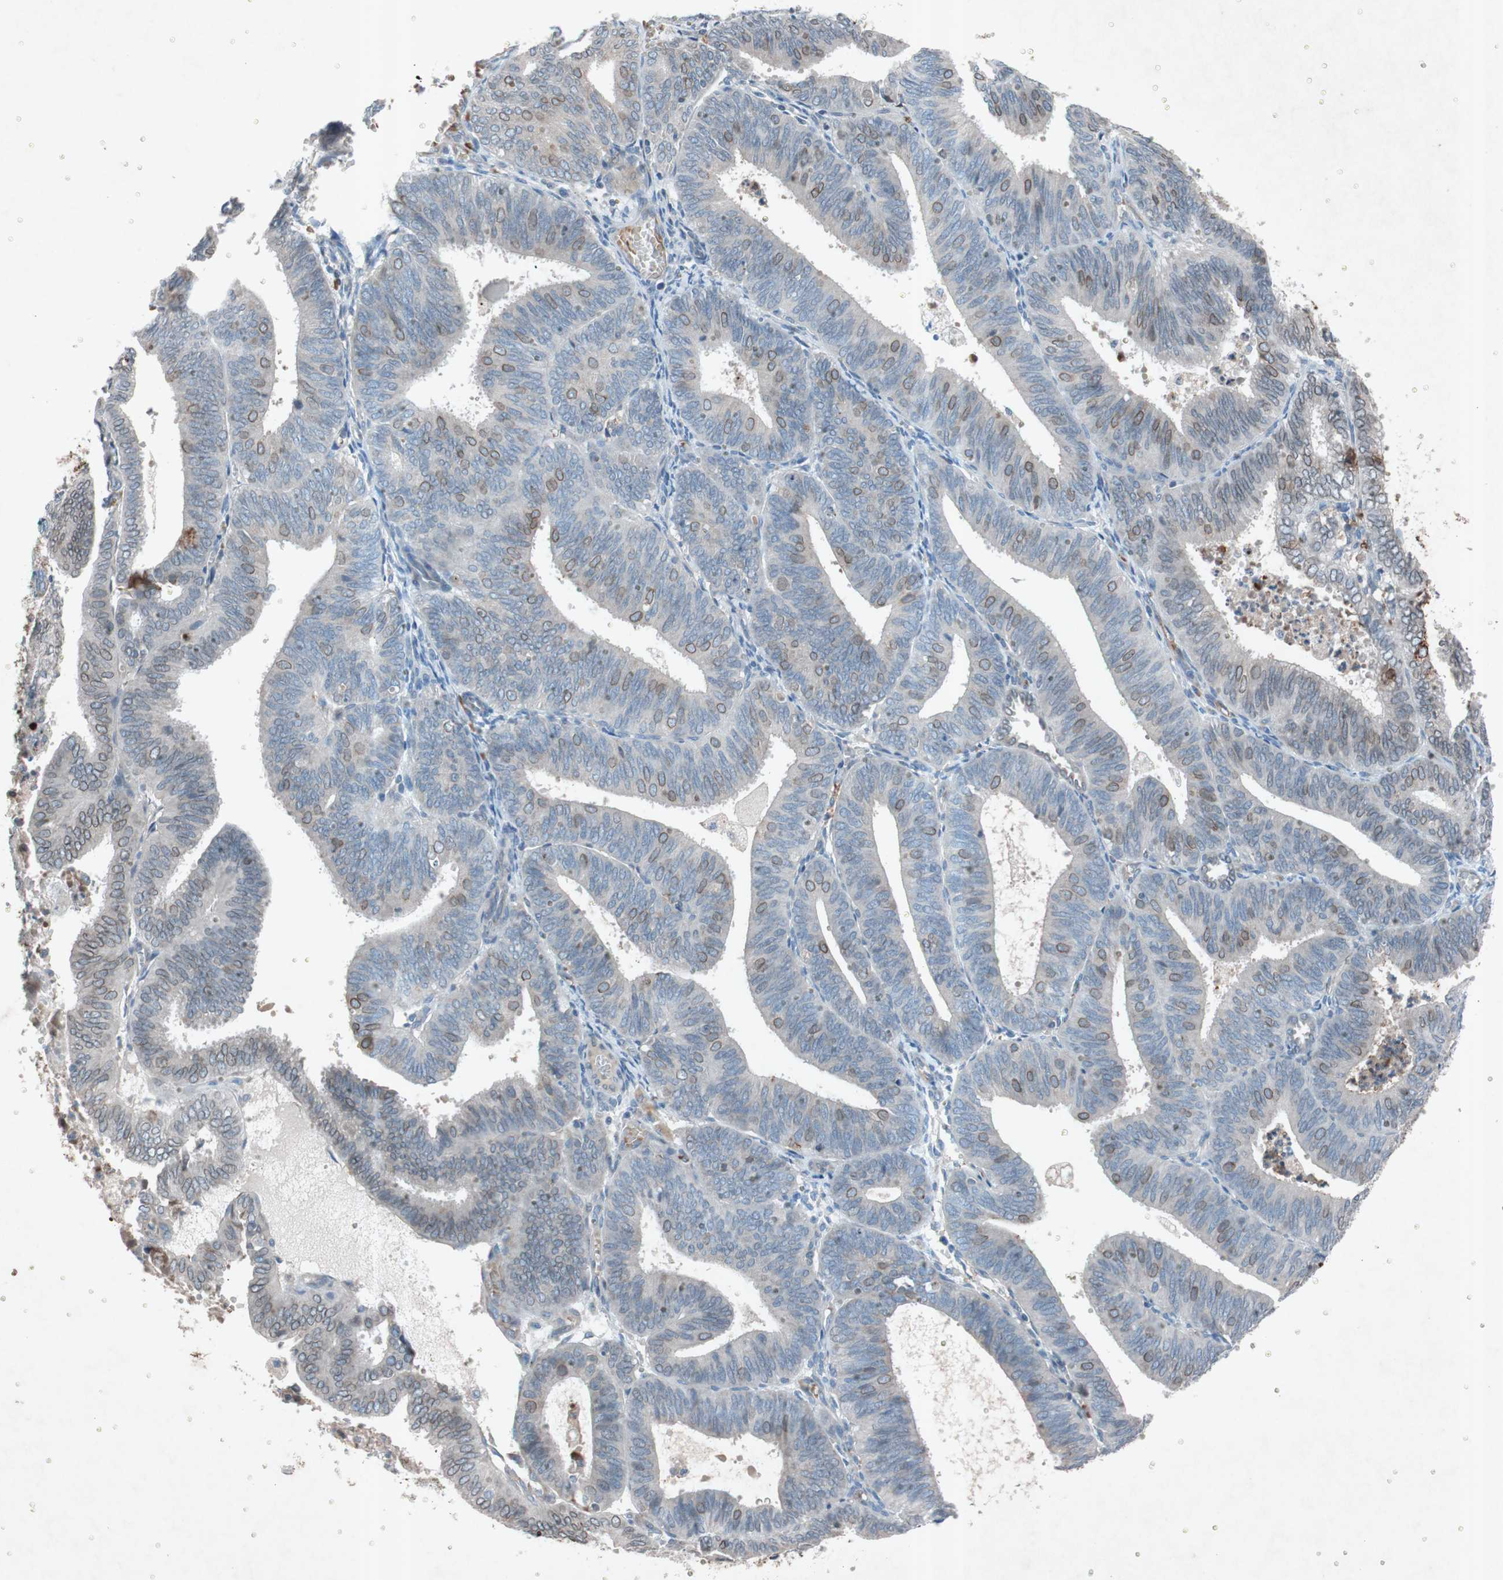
{"staining": {"intensity": "weak", "quantity": "25%-75%", "location": "cytoplasmic/membranous,nuclear"}, "tissue": "endometrial cancer", "cell_type": "Tumor cells", "image_type": "cancer", "snomed": [{"axis": "morphology", "description": "Adenocarcinoma, NOS"}, {"axis": "topography", "description": "Uterus"}], "caption": "Immunohistochemistry histopathology image of neoplastic tissue: human endometrial cancer stained using IHC displays low levels of weak protein expression localized specifically in the cytoplasmic/membranous and nuclear of tumor cells, appearing as a cytoplasmic/membranous and nuclear brown color.", "gene": "GRB7", "patient": {"sex": "female", "age": 60}}